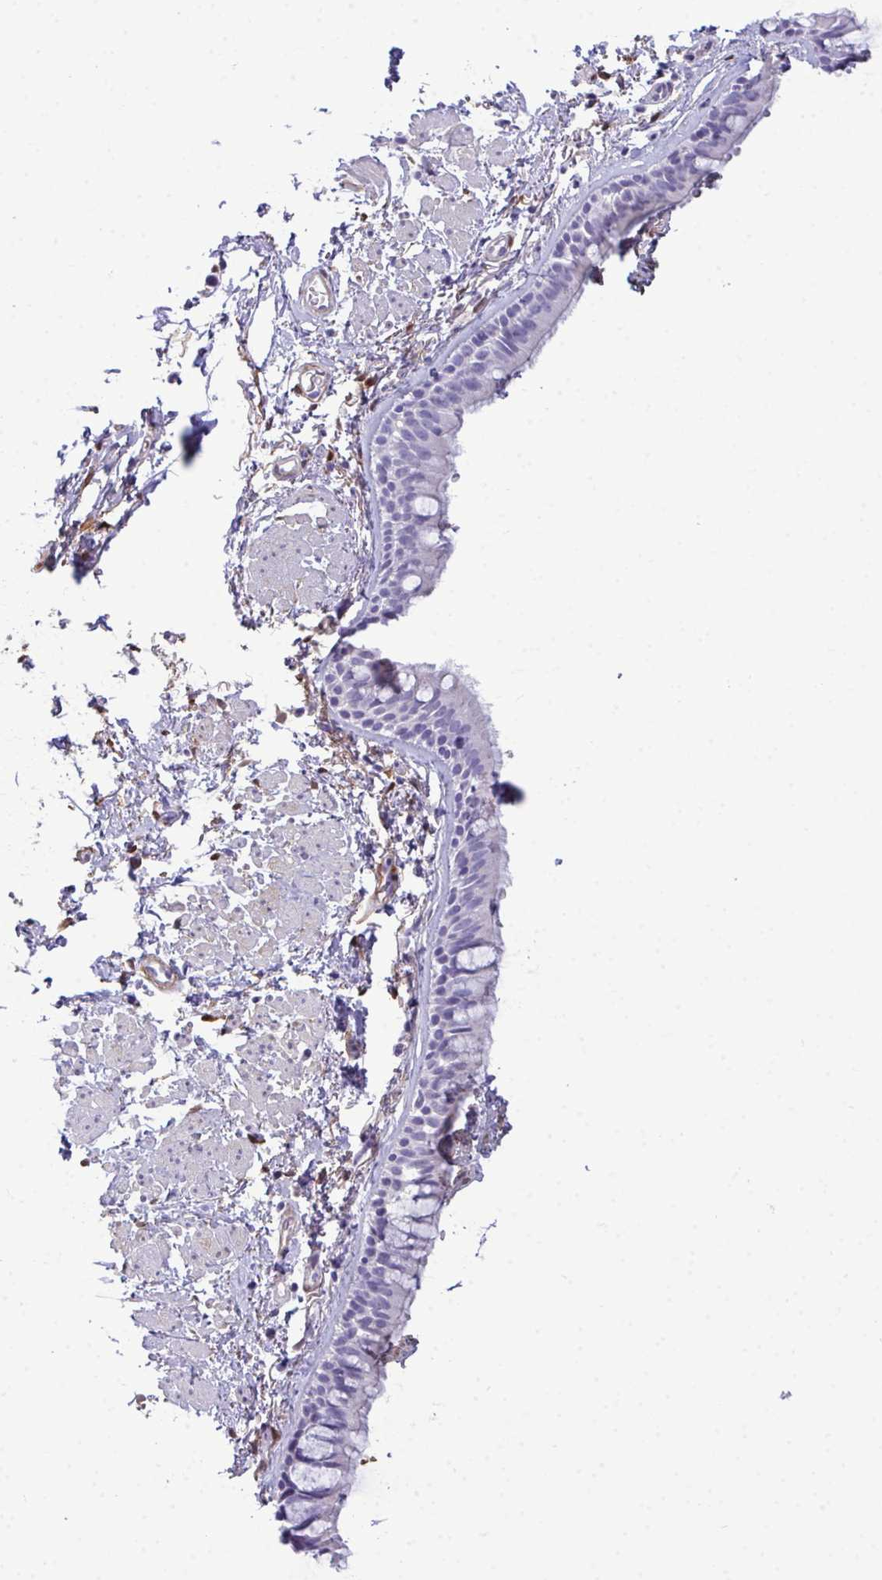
{"staining": {"intensity": "negative", "quantity": "none", "location": "none"}, "tissue": "bronchus", "cell_type": "Respiratory epithelial cells", "image_type": "normal", "snomed": [{"axis": "morphology", "description": "Normal tissue, NOS"}, {"axis": "topography", "description": "Lymph node"}, {"axis": "topography", "description": "Cartilage tissue"}, {"axis": "topography", "description": "Bronchus"}], "caption": "High magnification brightfield microscopy of benign bronchus stained with DAB (3,3'-diaminobenzidine) (brown) and counterstained with hematoxylin (blue): respiratory epithelial cells show no significant staining. (Brightfield microscopy of DAB immunohistochemistry (IHC) at high magnification).", "gene": "HSPB6", "patient": {"sex": "female", "age": 70}}